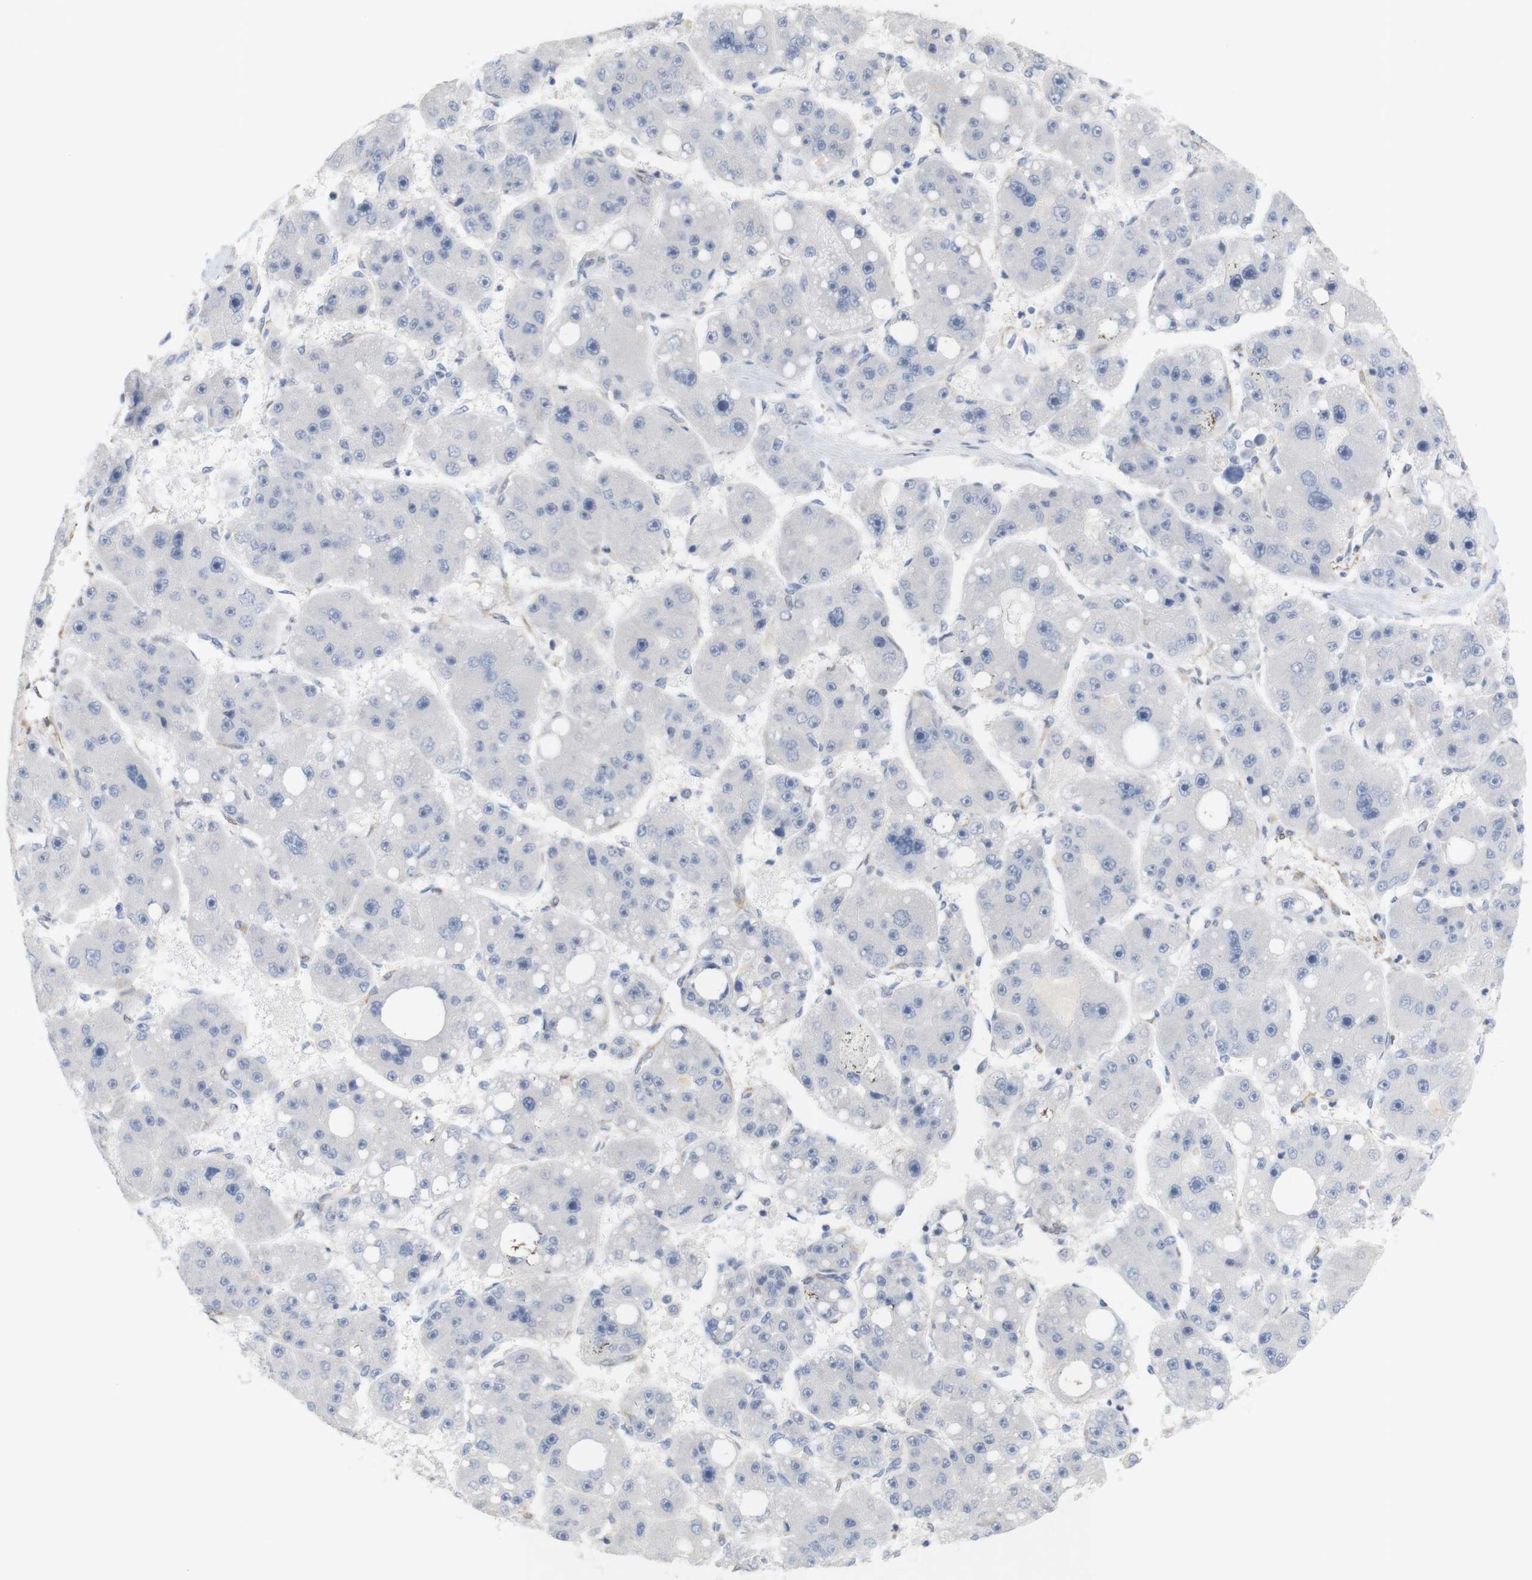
{"staining": {"intensity": "negative", "quantity": "none", "location": "none"}, "tissue": "liver cancer", "cell_type": "Tumor cells", "image_type": "cancer", "snomed": [{"axis": "morphology", "description": "Carcinoma, Hepatocellular, NOS"}, {"axis": "topography", "description": "Liver"}], "caption": "IHC of human liver cancer (hepatocellular carcinoma) reveals no expression in tumor cells.", "gene": "ITPR1", "patient": {"sex": "female", "age": 61}}